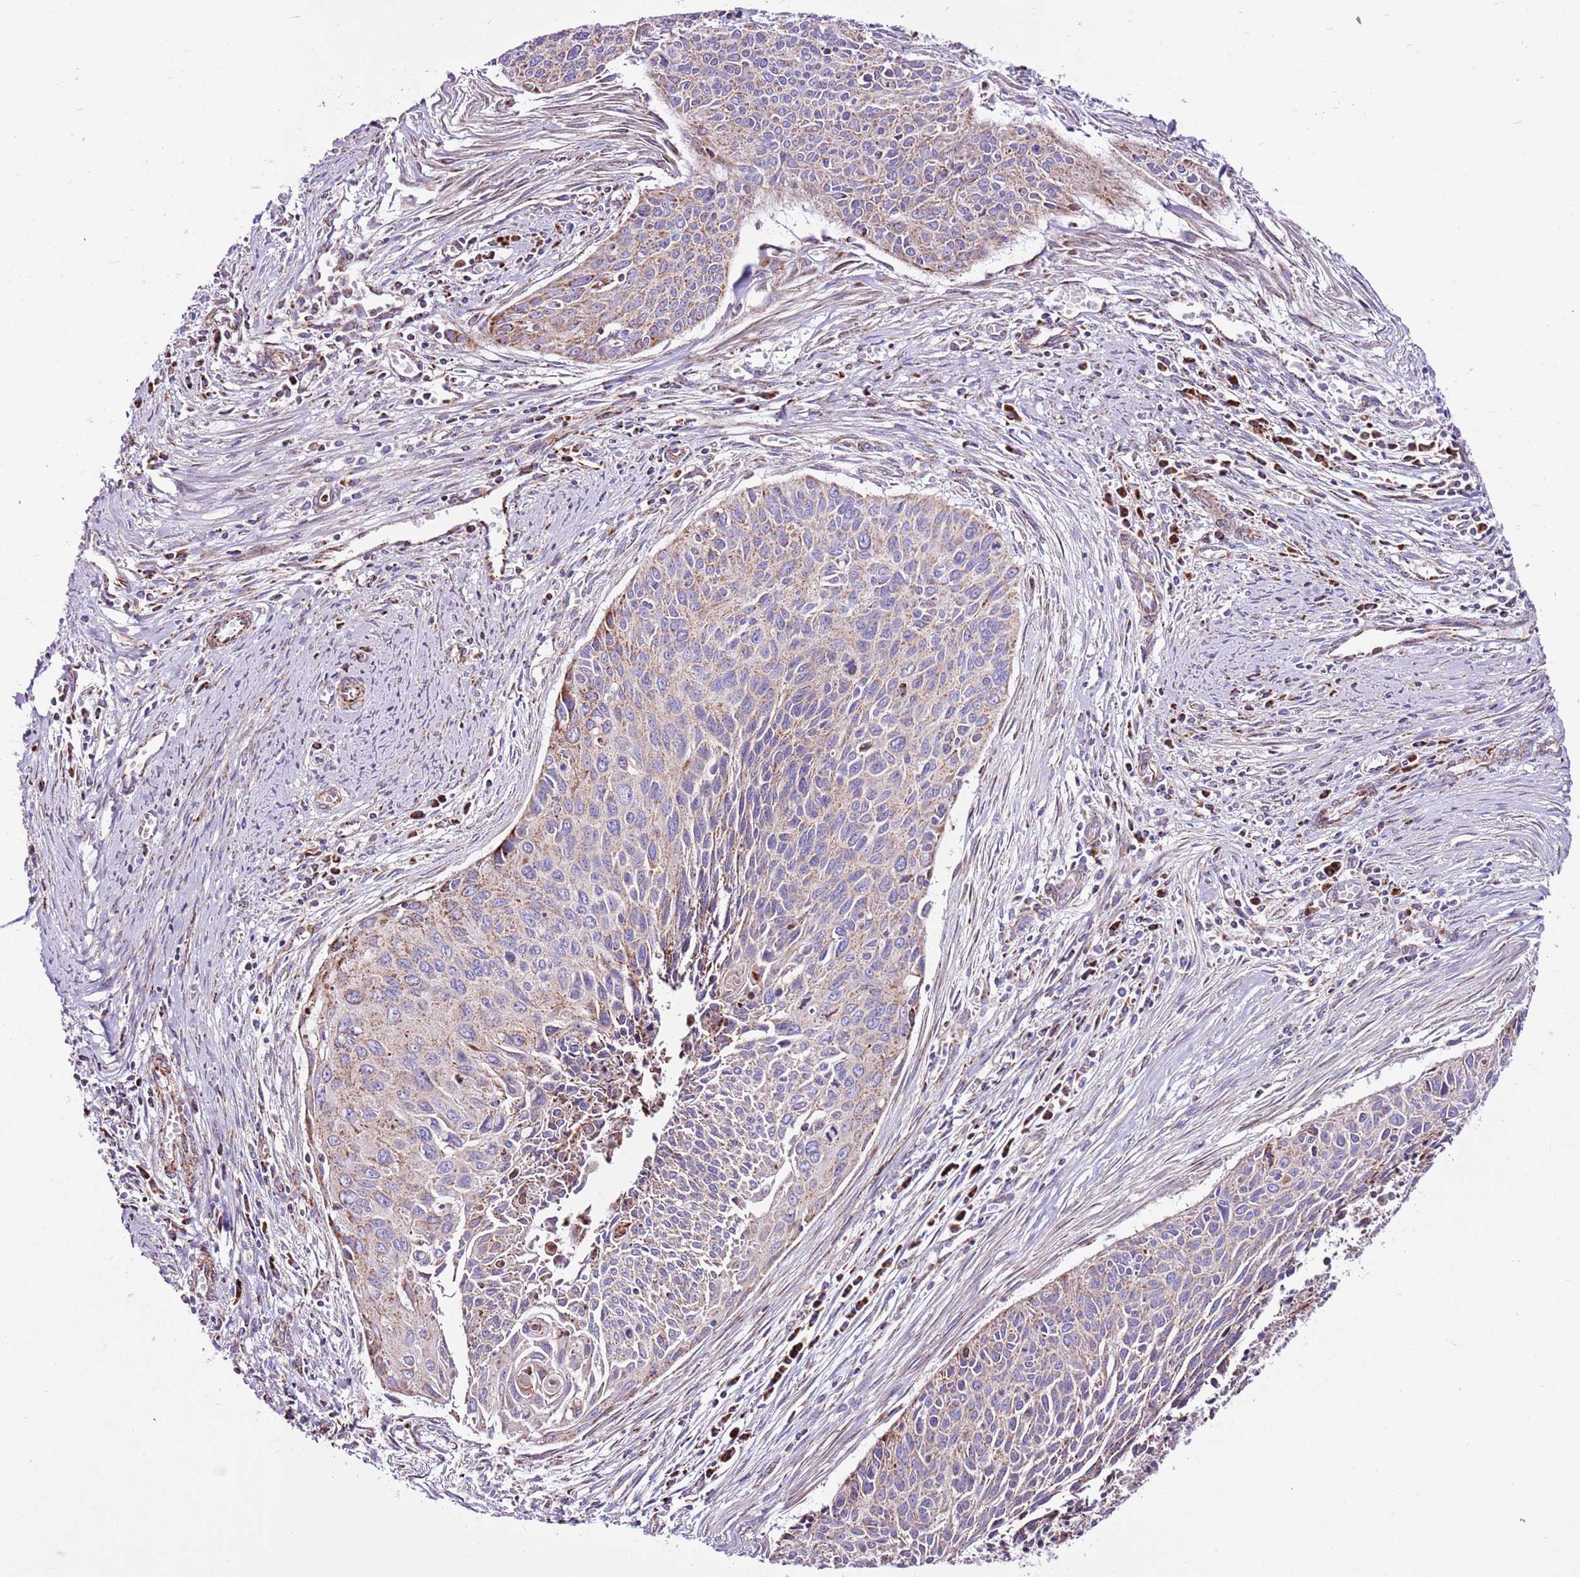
{"staining": {"intensity": "moderate", "quantity": "25%-75%", "location": "cytoplasmic/membranous"}, "tissue": "cervical cancer", "cell_type": "Tumor cells", "image_type": "cancer", "snomed": [{"axis": "morphology", "description": "Squamous cell carcinoma, NOS"}, {"axis": "topography", "description": "Cervix"}], "caption": "Cervical cancer was stained to show a protein in brown. There is medium levels of moderate cytoplasmic/membranous staining in about 25%-75% of tumor cells.", "gene": "HECTD4", "patient": {"sex": "female", "age": 55}}